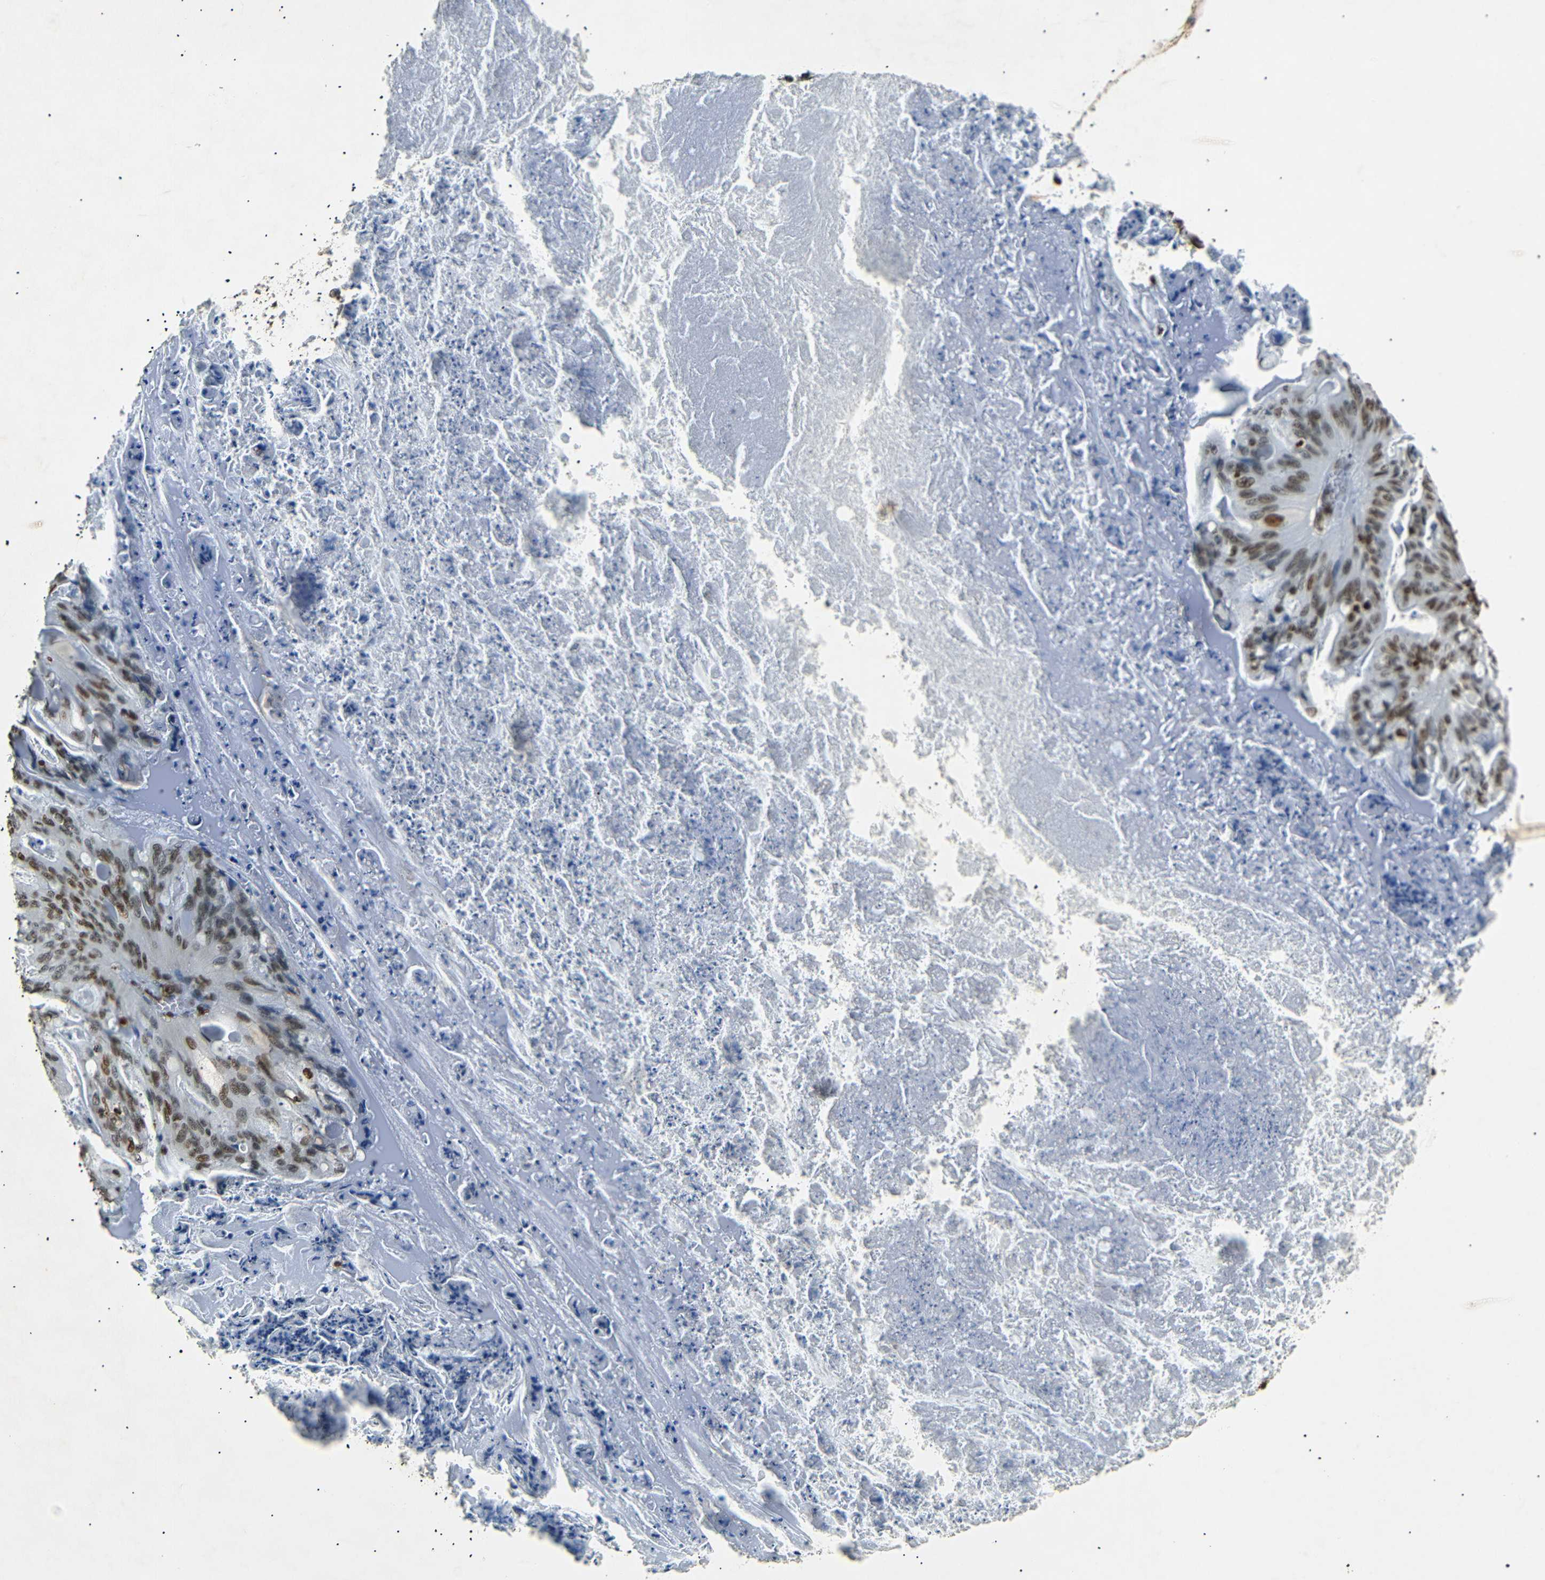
{"staining": {"intensity": "moderate", "quantity": ">75%", "location": "nuclear"}, "tissue": "ovarian cancer", "cell_type": "Tumor cells", "image_type": "cancer", "snomed": [{"axis": "morphology", "description": "Cystadenocarcinoma, mucinous, NOS"}, {"axis": "topography", "description": "Ovary"}], "caption": "Human mucinous cystadenocarcinoma (ovarian) stained with a brown dye shows moderate nuclear positive positivity in approximately >75% of tumor cells.", "gene": "HMGN1", "patient": {"sex": "female", "age": 36}}